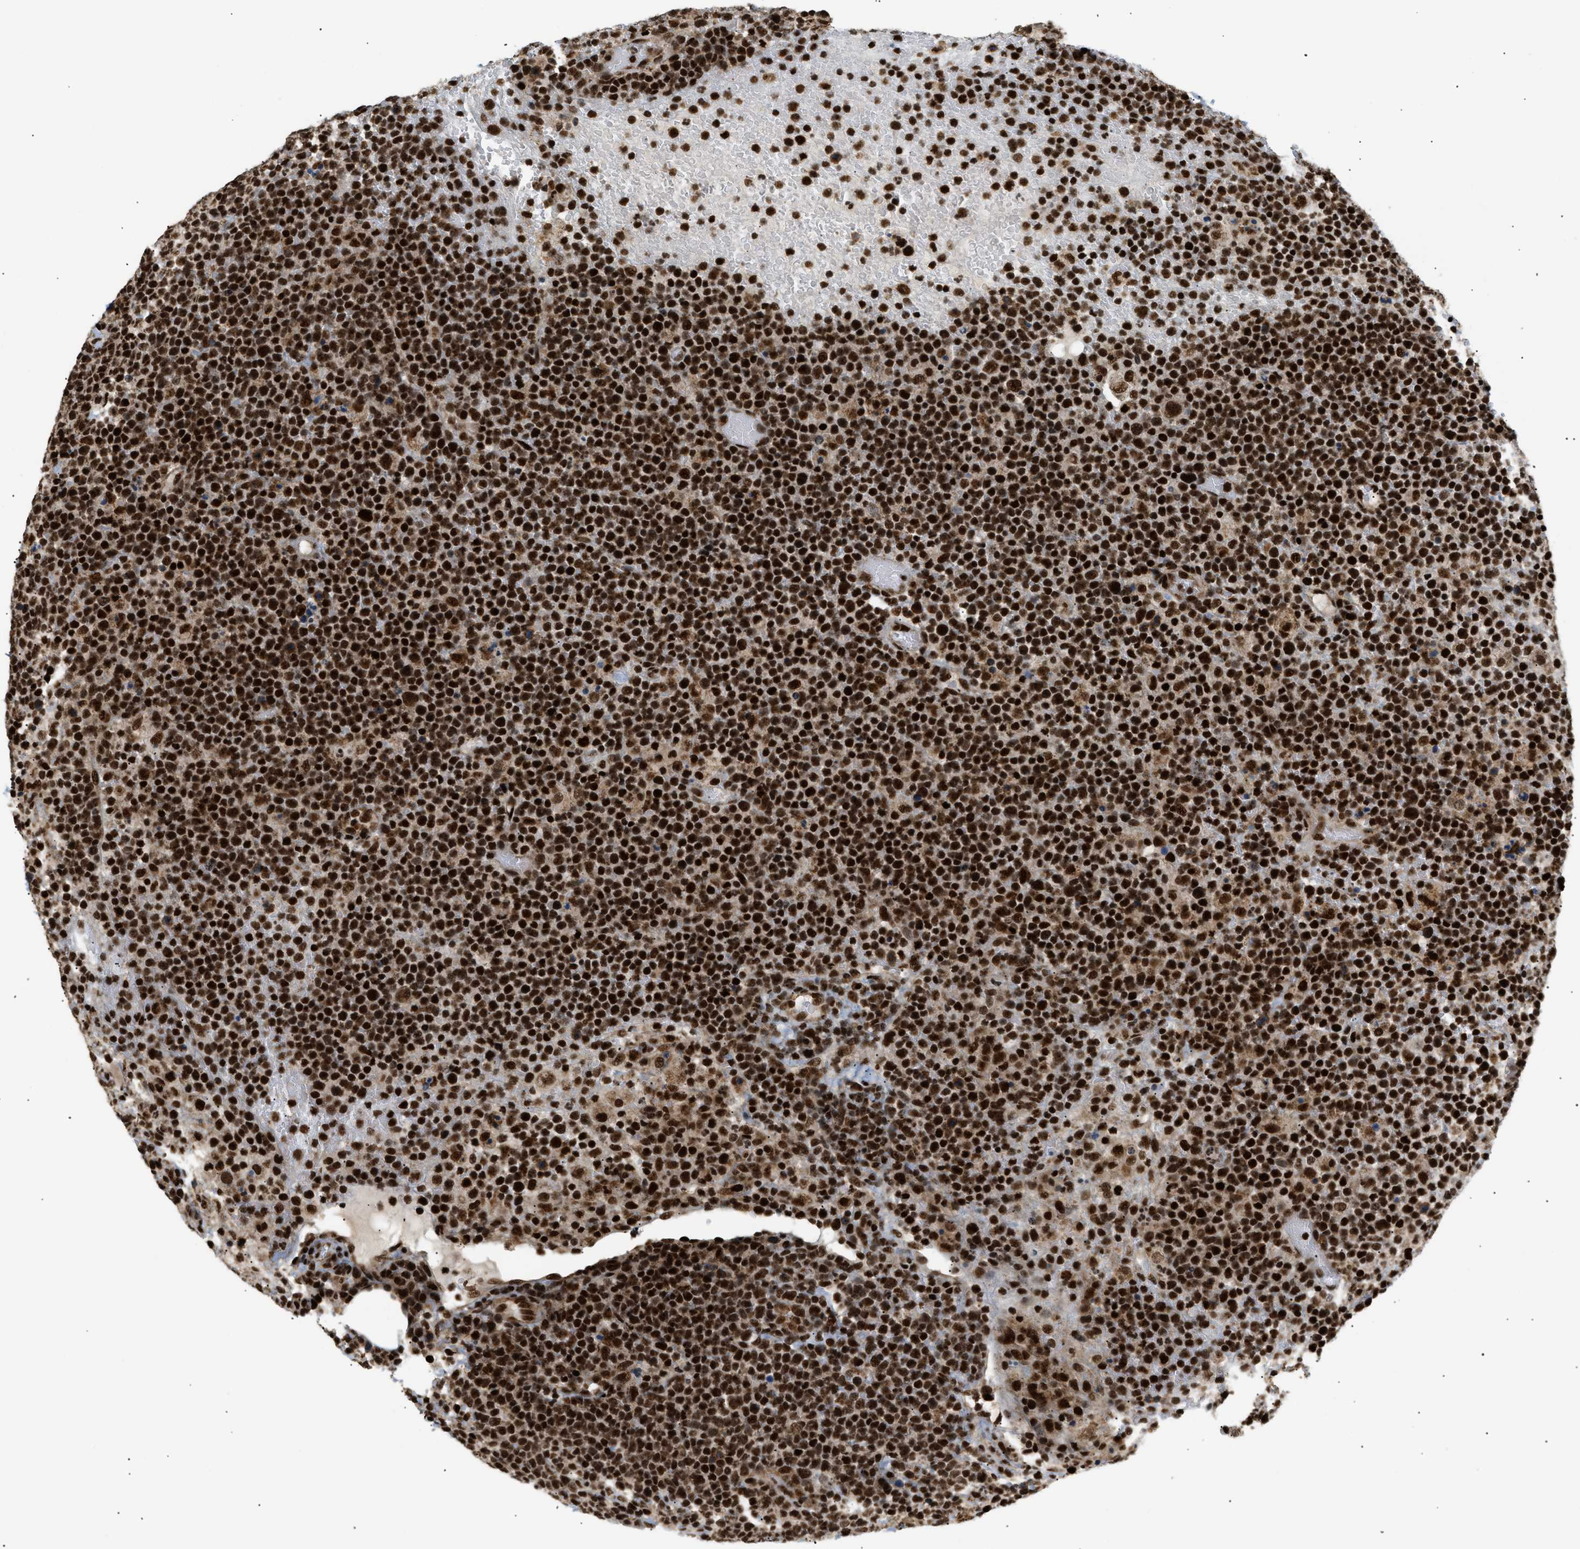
{"staining": {"intensity": "strong", "quantity": ">75%", "location": "nuclear"}, "tissue": "lymphoma", "cell_type": "Tumor cells", "image_type": "cancer", "snomed": [{"axis": "morphology", "description": "Malignant lymphoma, non-Hodgkin's type, High grade"}, {"axis": "topography", "description": "Lymph node"}], "caption": "An image of lymphoma stained for a protein shows strong nuclear brown staining in tumor cells.", "gene": "RBM5", "patient": {"sex": "male", "age": 61}}